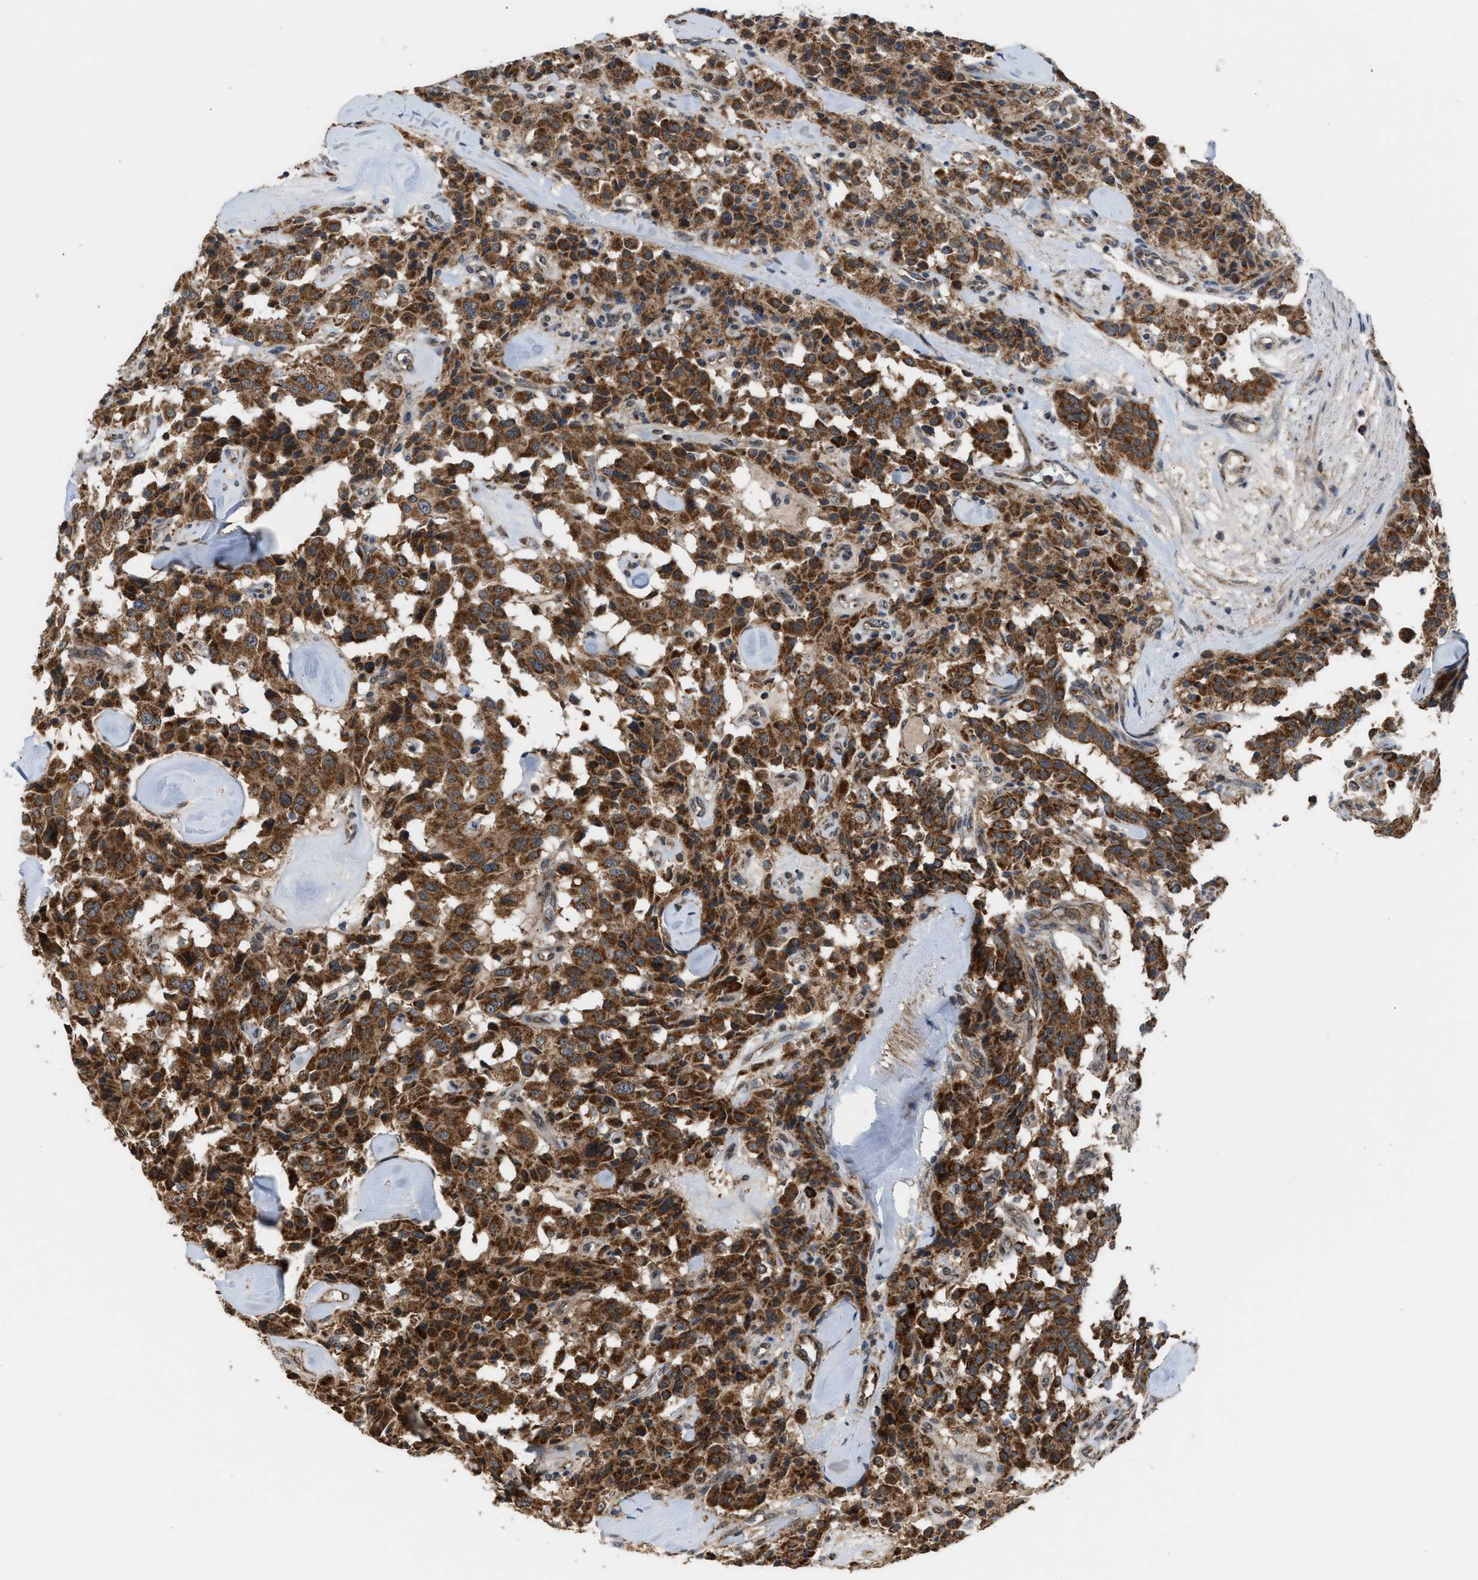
{"staining": {"intensity": "strong", "quantity": ">75%", "location": "cytoplasmic/membranous"}, "tissue": "carcinoid", "cell_type": "Tumor cells", "image_type": "cancer", "snomed": [{"axis": "morphology", "description": "Carcinoid, malignant, NOS"}, {"axis": "topography", "description": "Lung"}], "caption": "Strong cytoplasmic/membranous expression for a protein is appreciated in approximately >75% of tumor cells of malignant carcinoid using immunohistochemistry.", "gene": "SGSM2", "patient": {"sex": "male", "age": 30}}